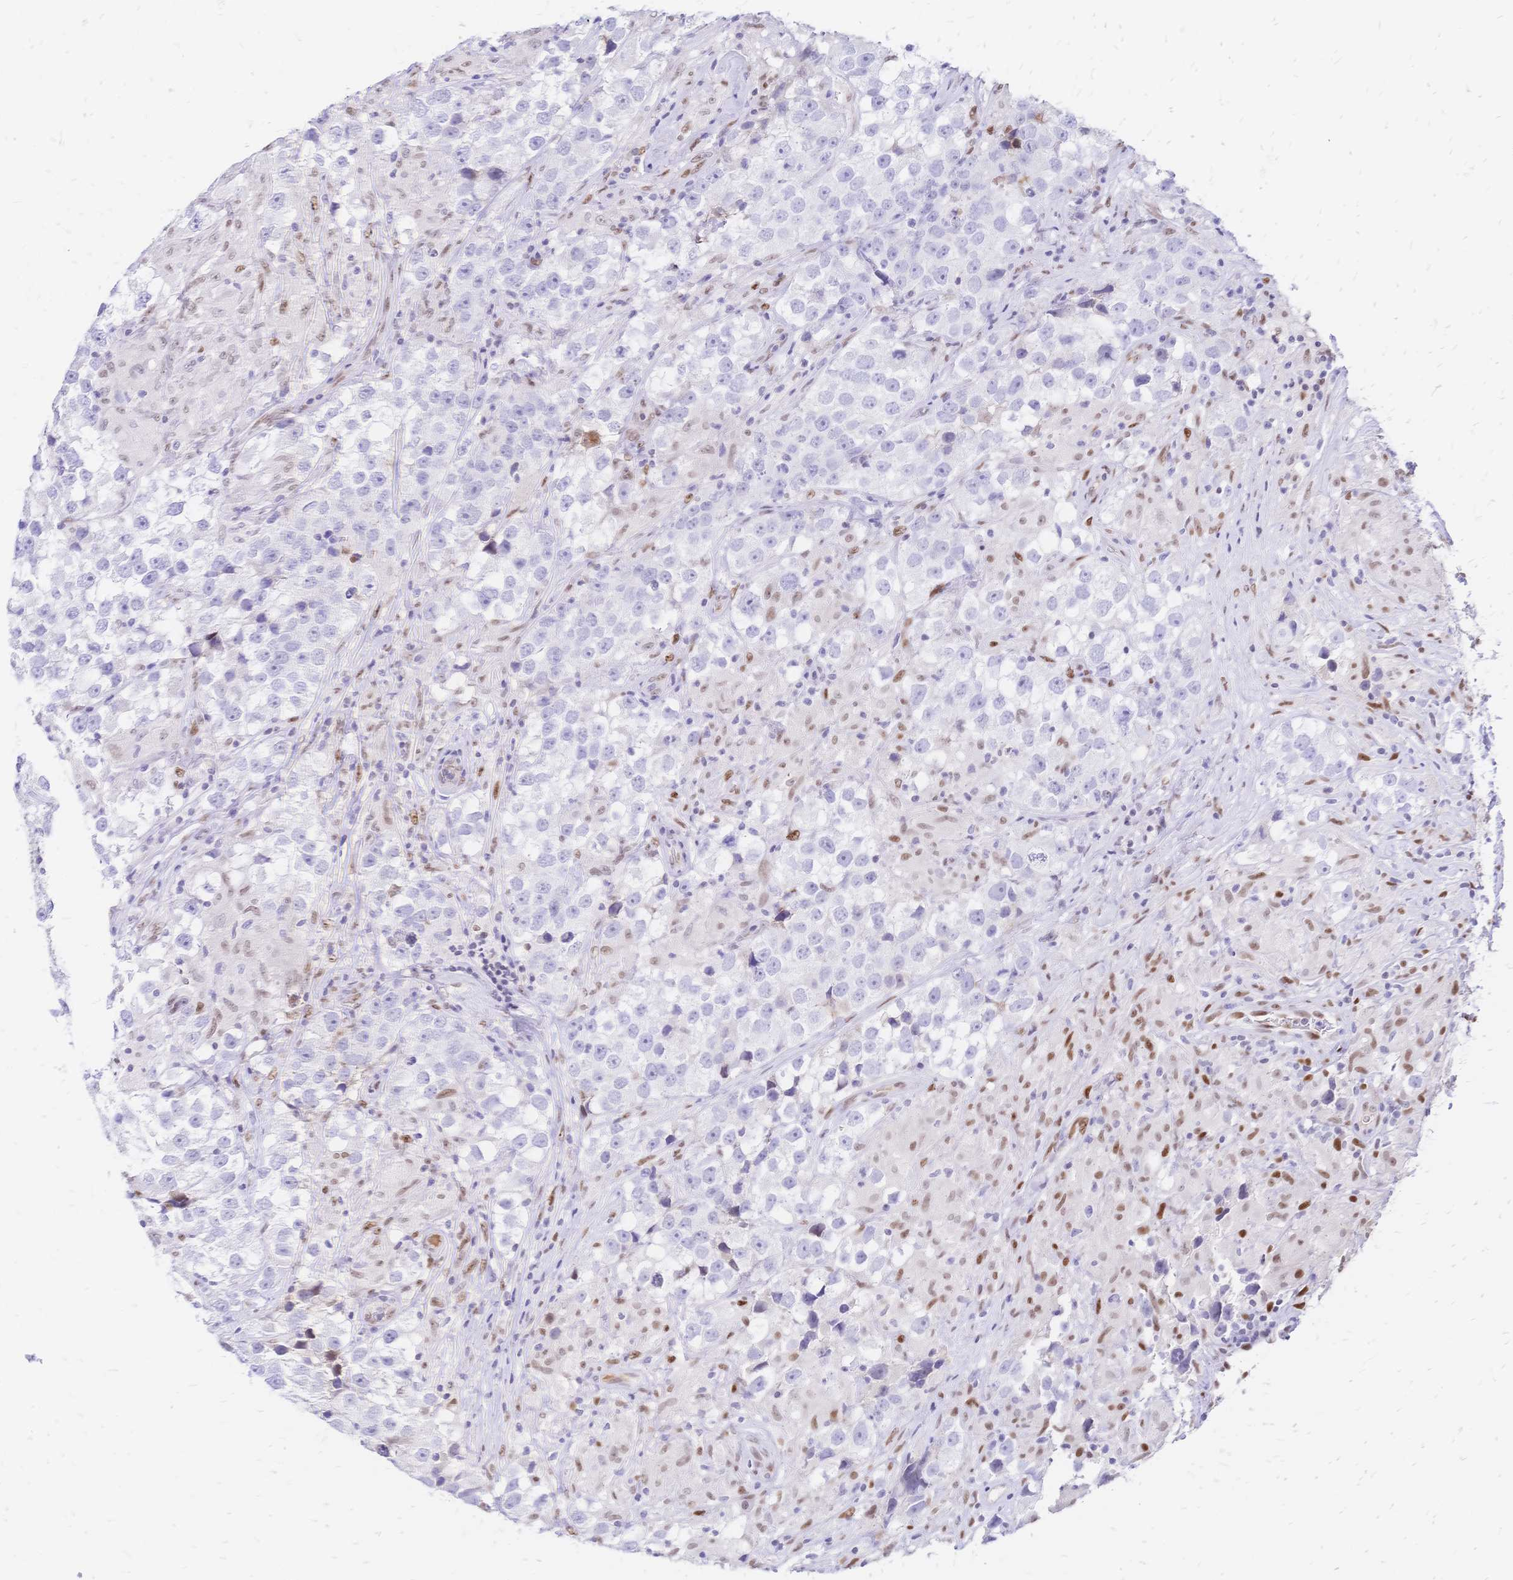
{"staining": {"intensity": "negative", "quantity": "none", "location": "none"}, "tissue": "testis cancer", "cell_type": "Tumor cells", "image_type": "cancer", "snomed": [{"axis": "morphology", "description": "Seminoma, NOS"}, {"axis": "topography", "description": "Testis"}], "caption": "This photomicrograph is of seminoma (testis) stained with immunohistochemistry to label a protein in brown with the nuclei are counter-stained blue. There is no expression in tumor cells.", "gene": "NFIC", "patient": {"sex": "male", "age": 46}}